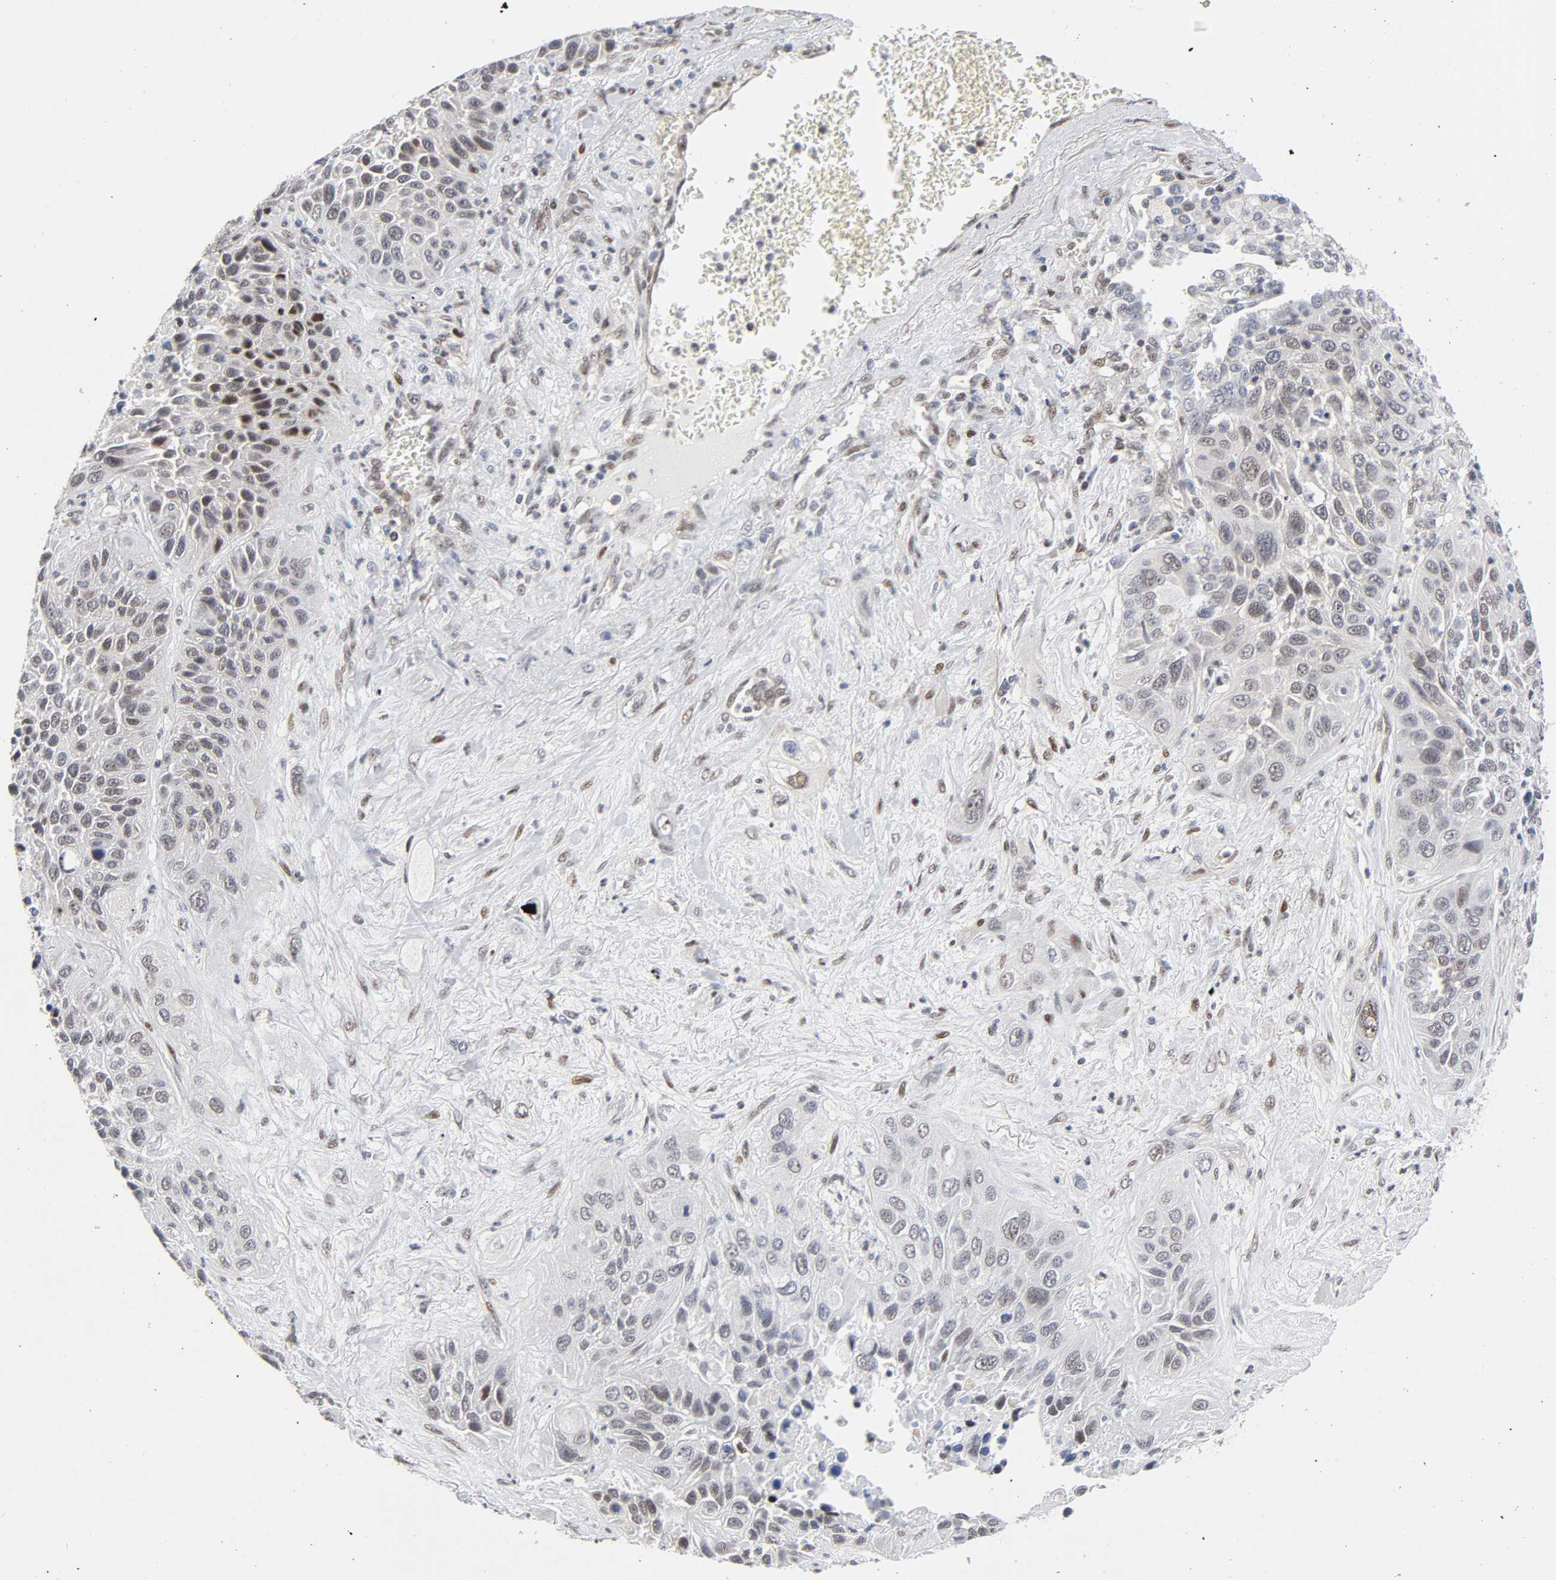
{"staining": {"intensity": "weak", "quantity": "<25%", "location": "nuclear"}, "tissue": "lung cancer", "cell_type": "Tumor cells", "image_type": "cancer", "snomed": [{"axis": "morphology", "description": "Squamous cell carcinoma, NOS"}, {"axis": "topography", "description": "Lung"}], "caption": "This is a image of IHC staining of lung squamous cell carcinoma, which shows no expression in tumor cells. The staining was performed using DAB to visualize the protein expression in brown, while the nuclei were stained in blue with hematoxylin (Magnification: 20x).", "gene": "STK38", "patient": {"sex": "female", "age": 76}}